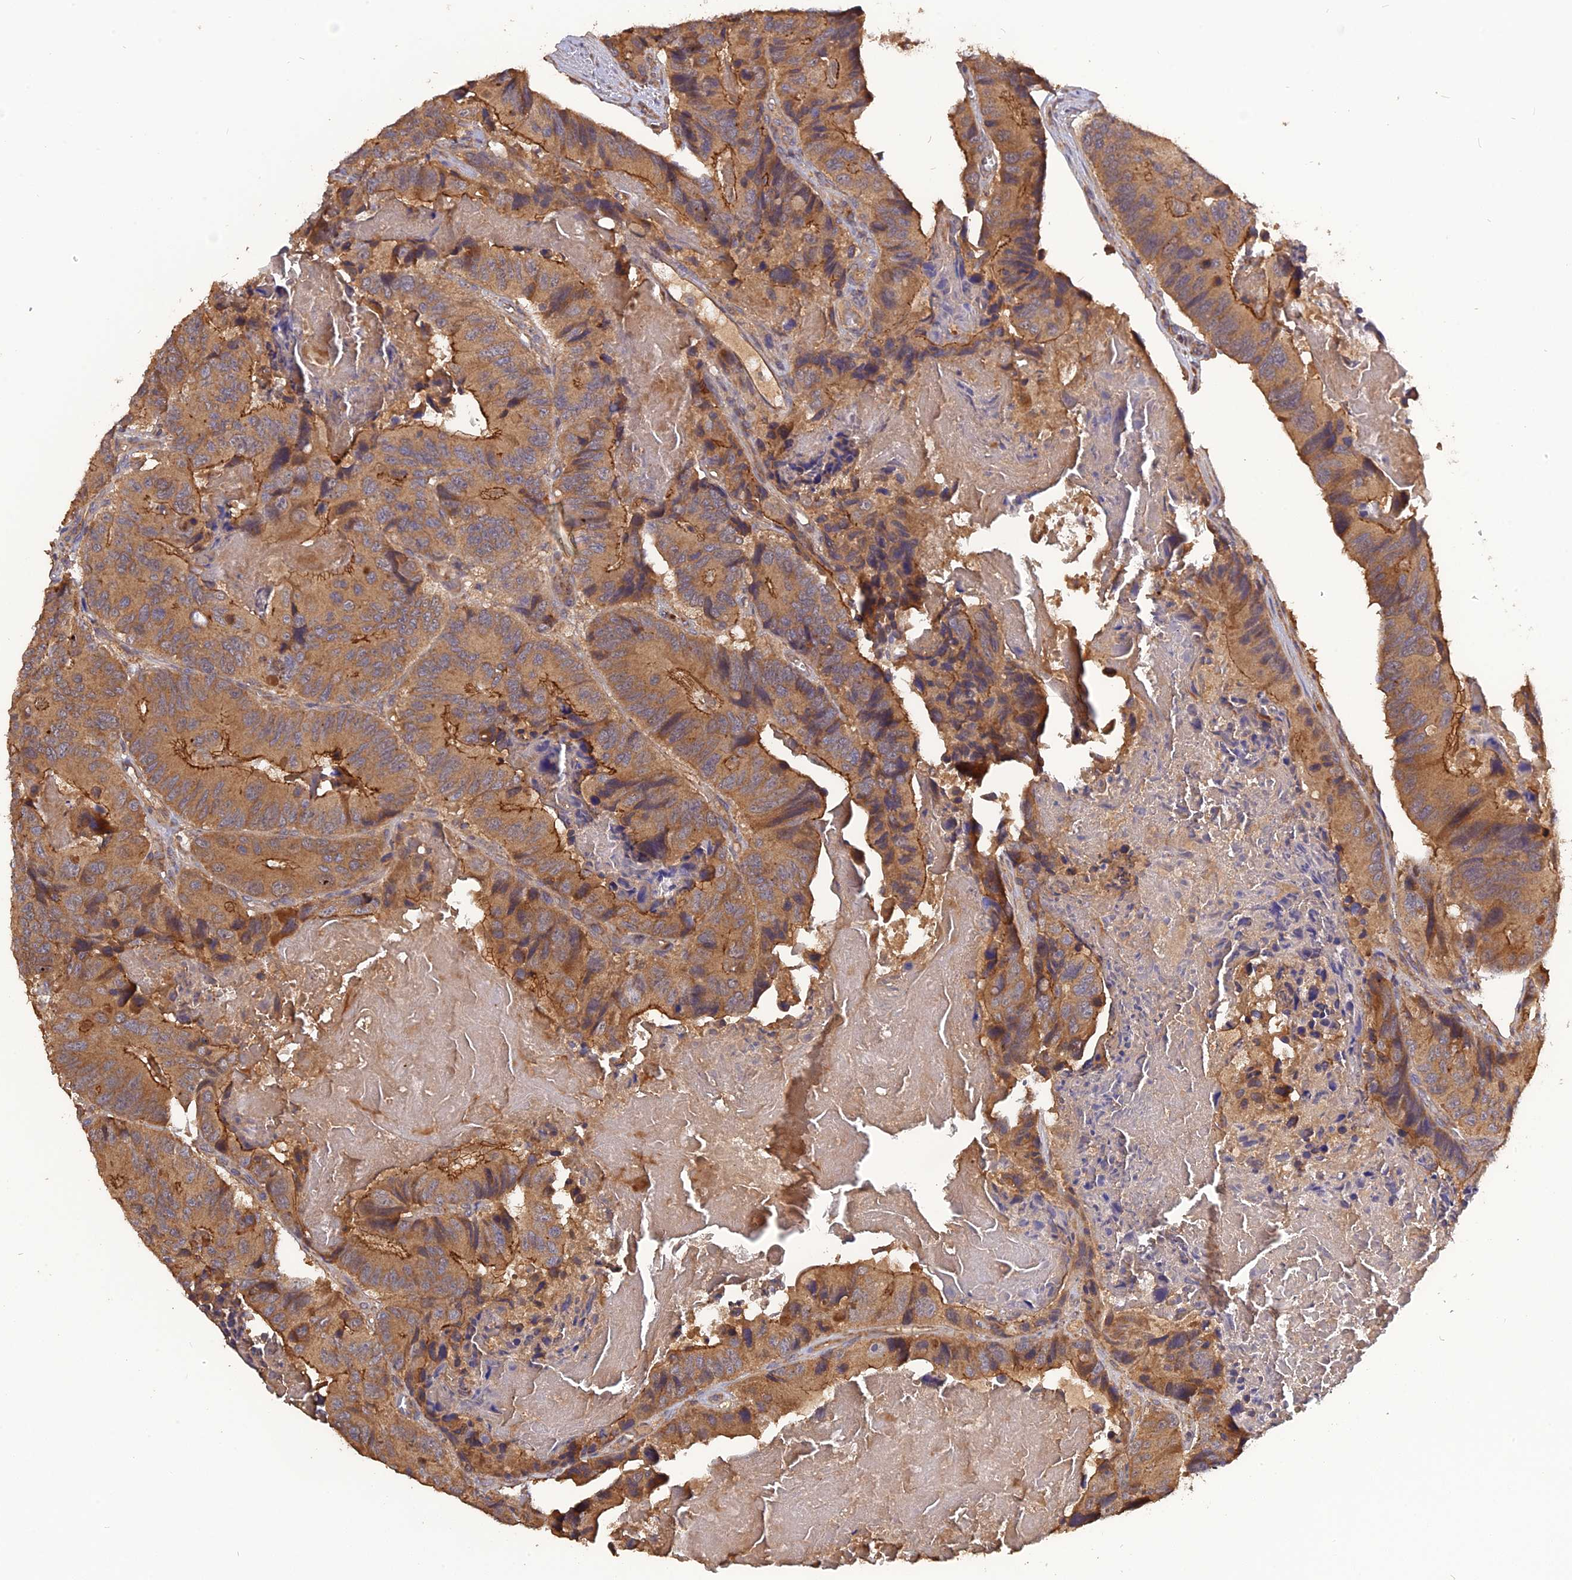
{"staining": {"intensity": "moderate", "quantity": ">75%", "location": "cytoplasmic/membranous"}, "tissue": "colorectal cancer", "cell_type": "Tumor cells", "image_type": "cancer", "snomed": [{"axis": "morphology", "description": "Adenocarcinoma, NOS"}, {"axis": "topography", "description": "Colon"}], "caption": "Immunohistochemical staining of colorectal cancer demonstrates medium levels of moderate cytoplasmic/membranous staining in approximately >75% of tumor cells.", "gene": "ARHGAP40", "patient": {"sex": "male", "age": 84}}